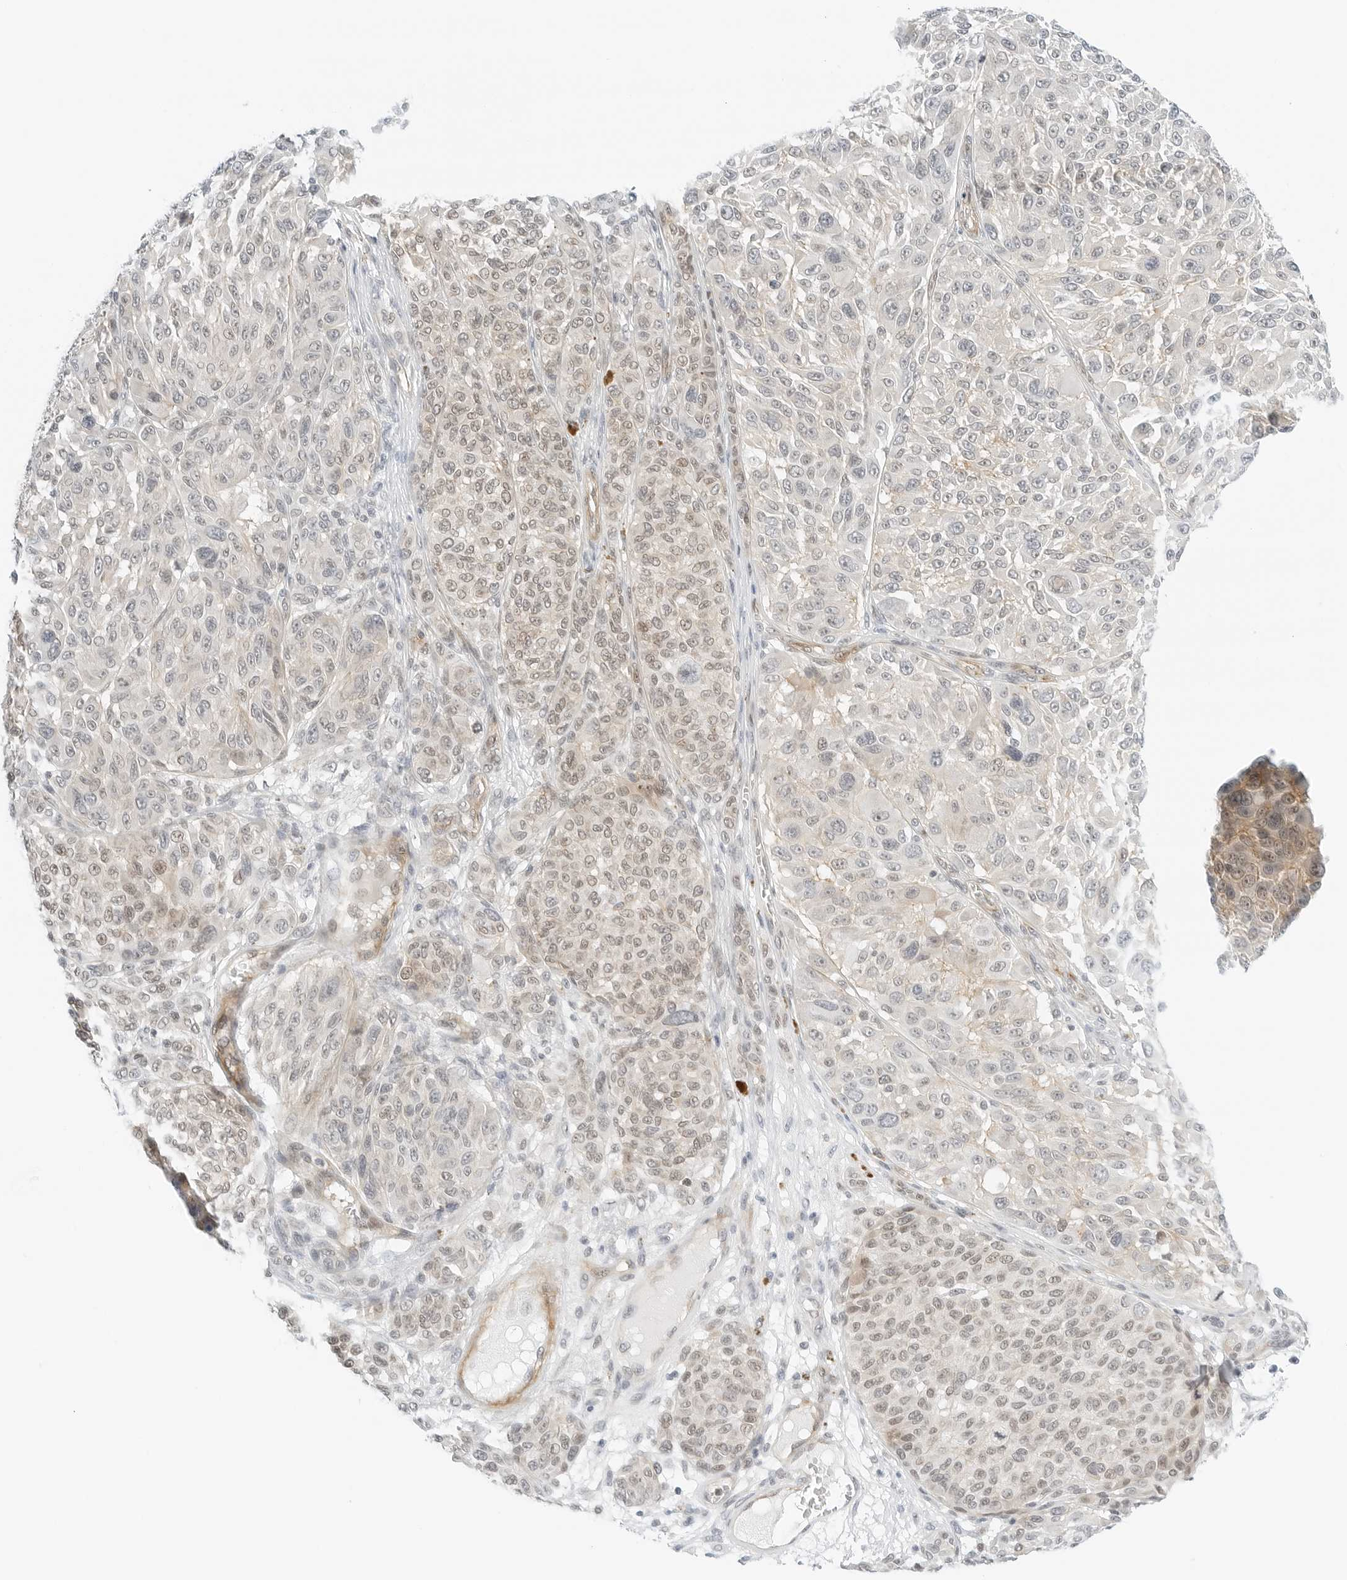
{"staining": {"intensity": "weak", "quantity": "25%-75%", "location": "nuclear"}, "tissue": "melanoma", "cell_type": "Tumor cells", "image_type": "cancer", "snomed": [{"axis": "morphology", "description": "Malignant melanoma, NOS"}, {"axis": "topography", "description": "Skin"}], "caption": "This is a histology image of IHC staining of melanoma, which shows weak expression in the nuclear of tumor cells.", "gene": "NEO1", "patient": {"sex": "male", "age": 83}}